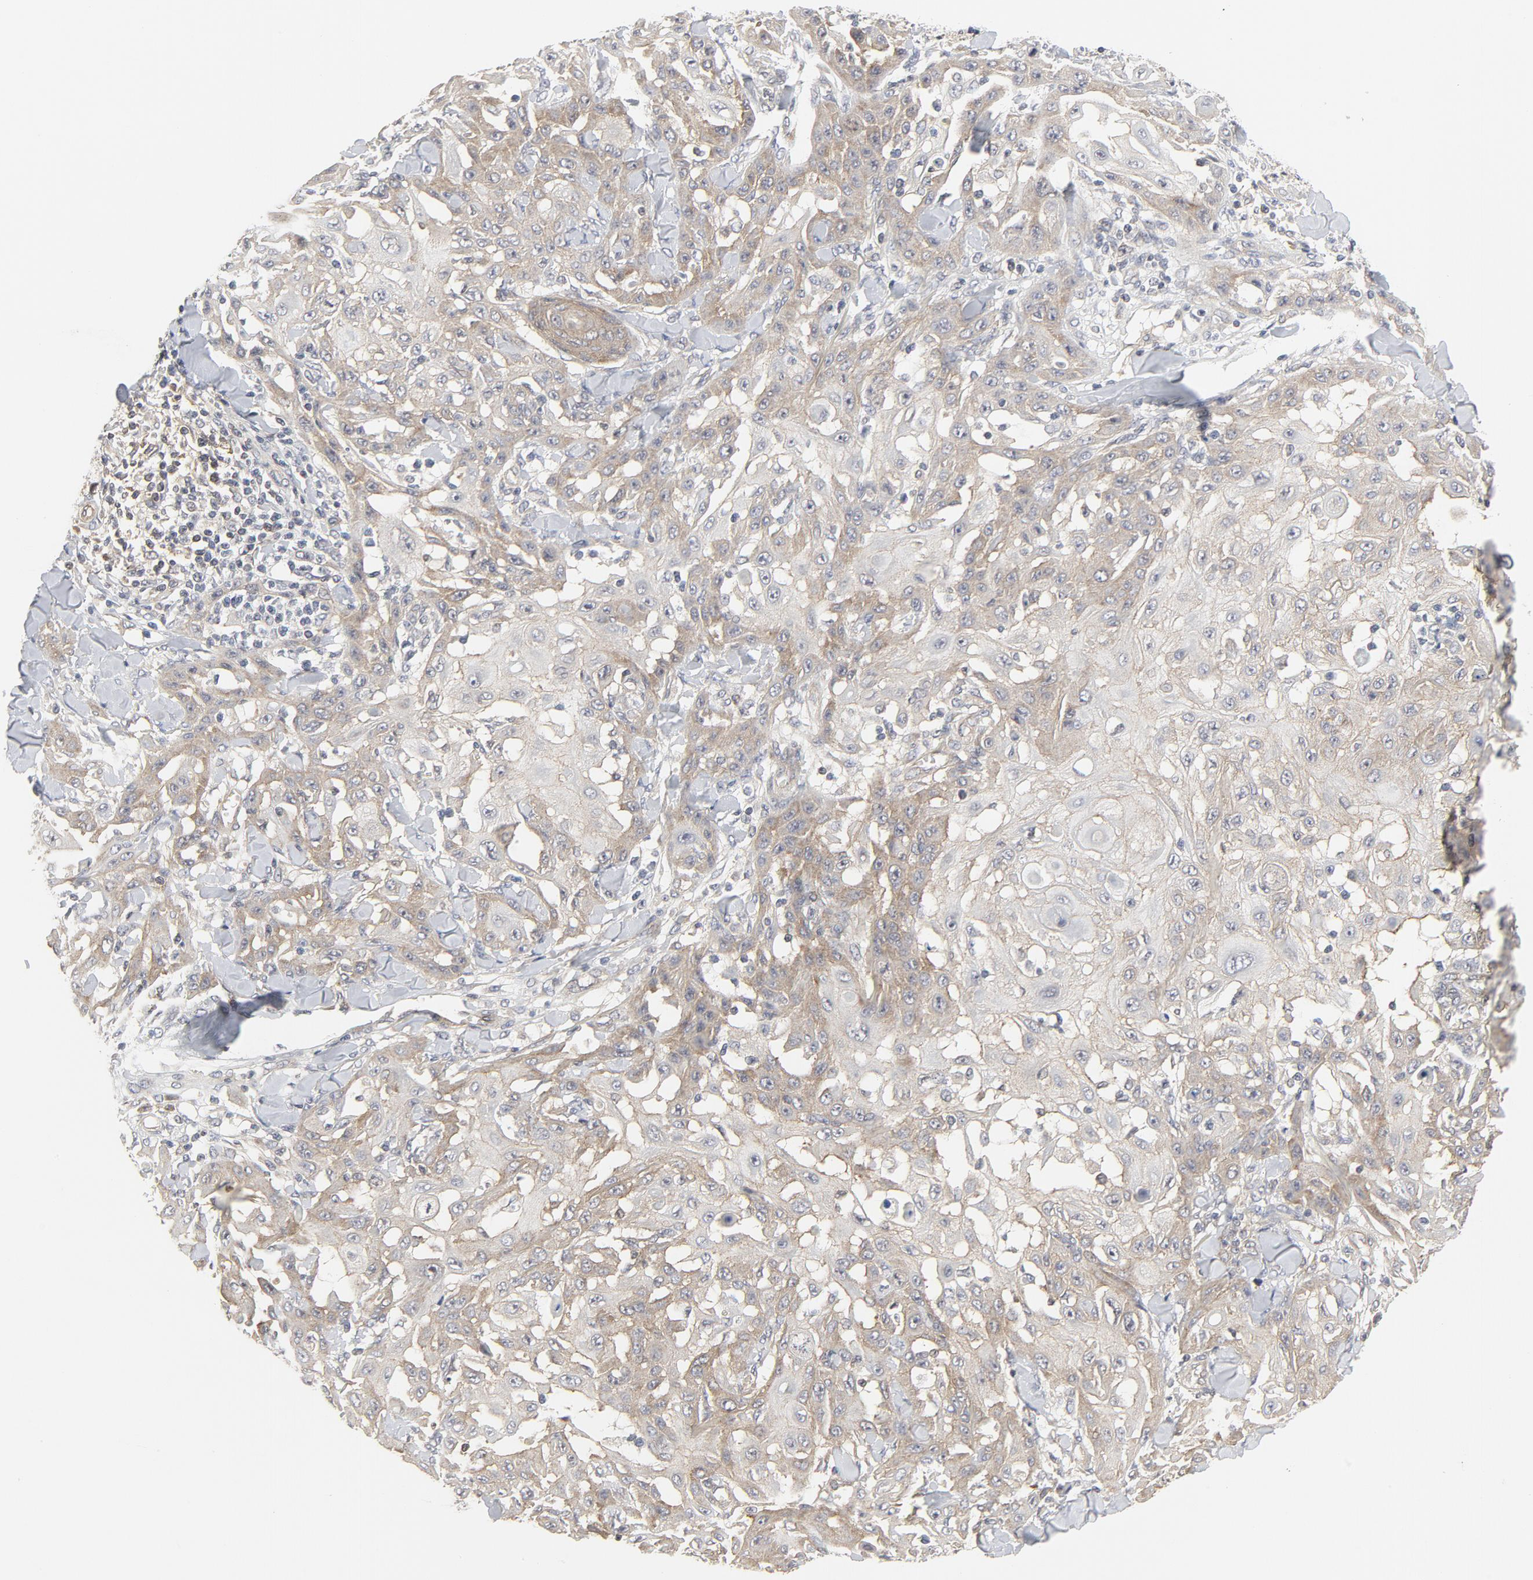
{"staining": {"intensity": "weak", "quantity": "25%-75%", "location": "cytoplasmic/membranous"}, "tissue": "skin cancer", "cell_type": "Tumor cells", "image_type": "cancer", "snomed": [{"axis": "morphology", "description": "Squamous cell carcinoma, NOS"}, {"axis": "topography", "description": "Skin"}], "caption": "A histopathology image of skin cancer stained for a protein displays weak cytoplasmic/membranous brown staining in tumor cells.", "gene": "MAP2K7", "patient": {"sex": "male", "age": 24}}